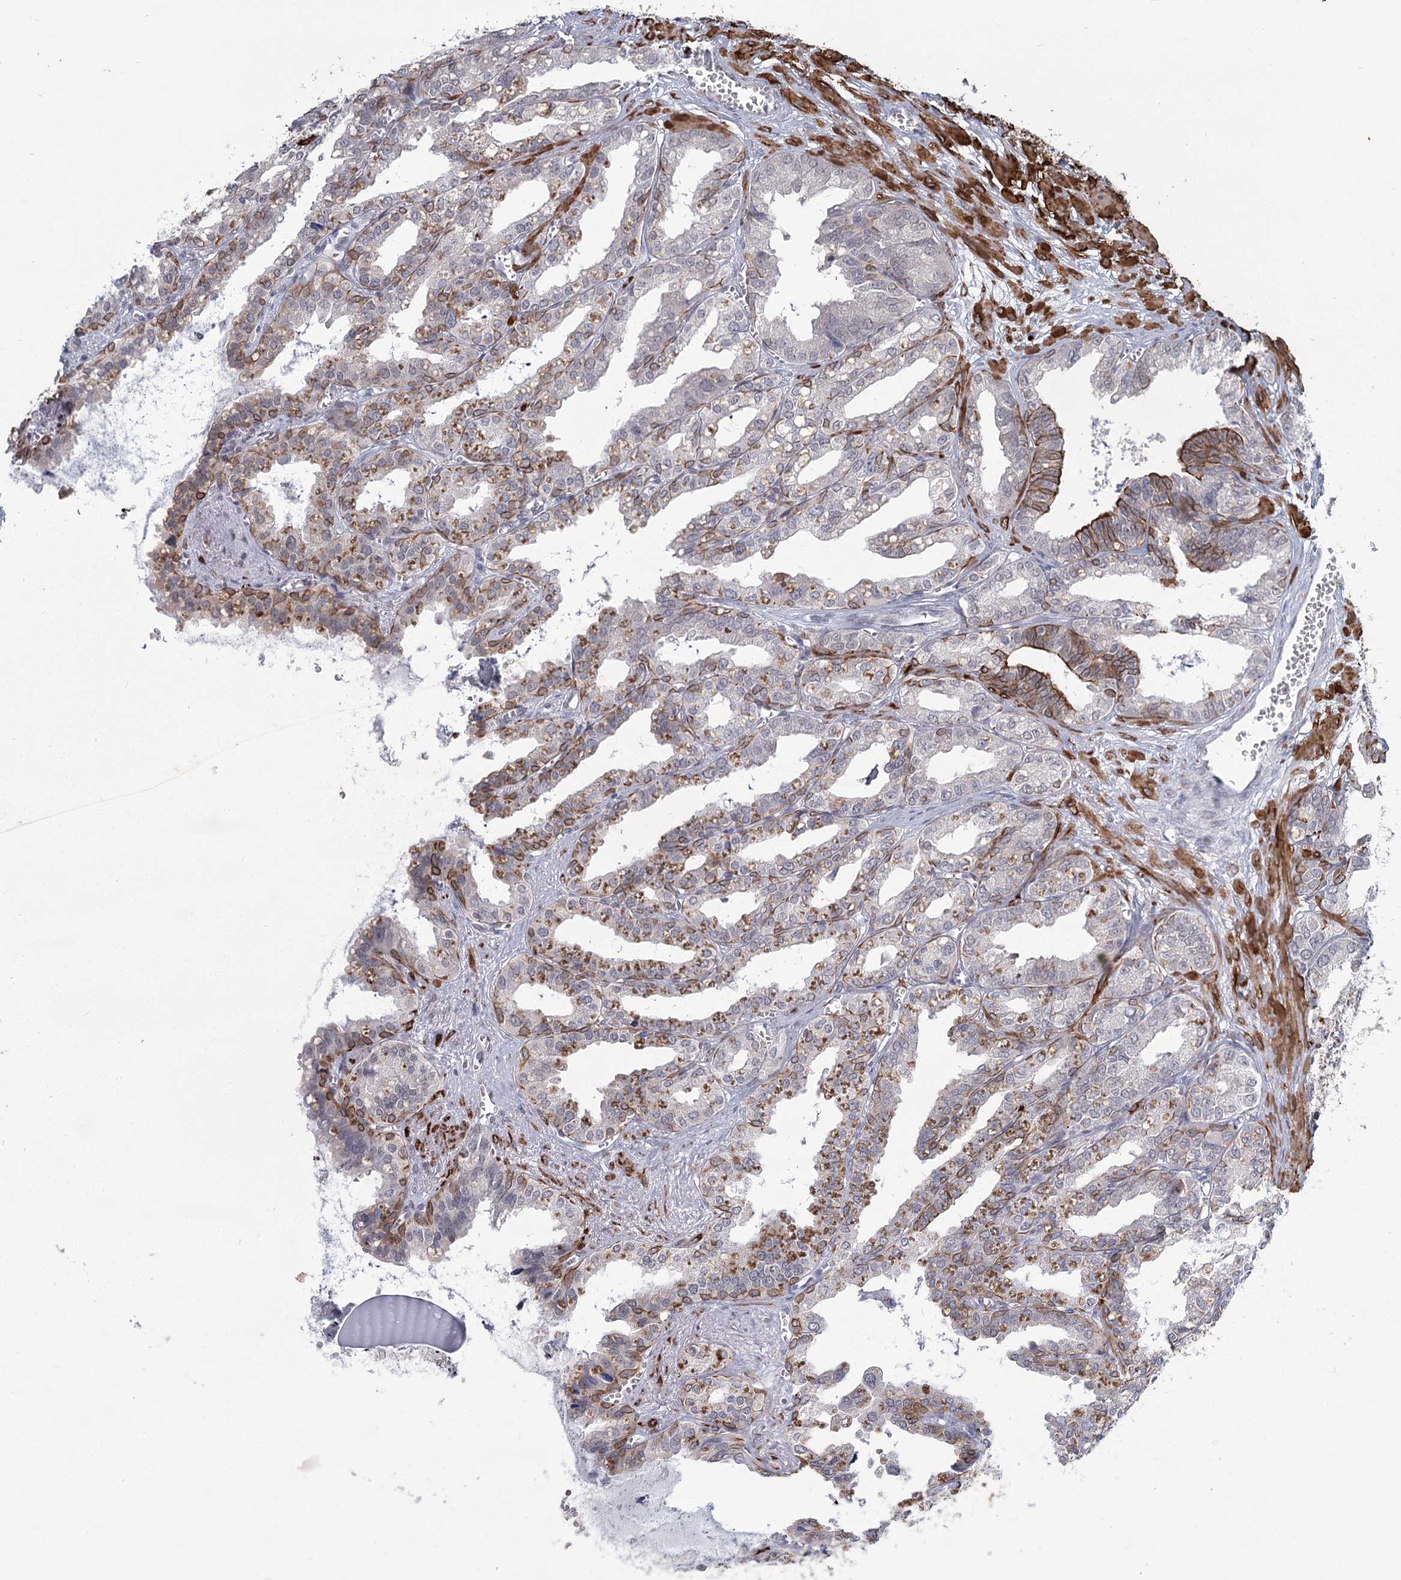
{"staining": {"intensity": "strong", "quantity": "<25%", "location": "cytoplasmic/membranous"}, "tissue": "seminal vesicle", "cell_type": "Glandular cells", "image_type": "normal", "snomed": [{"axis": "morphology", "description": "Normal tissue, NOS"}, {"axis": "topography", "description": "Prostate"}, {"axis": "topography", "description": "Seminal veicle"}], "caption": "A micrograph showing strong cytoplasmic/membranous positivity in approximately <25% of glandular cells in benign seminal vesicle, as visualized by brown immunohistochemical staining.", "gene": "TMEM70", "patient": {"sex": "male", "age": 51}}